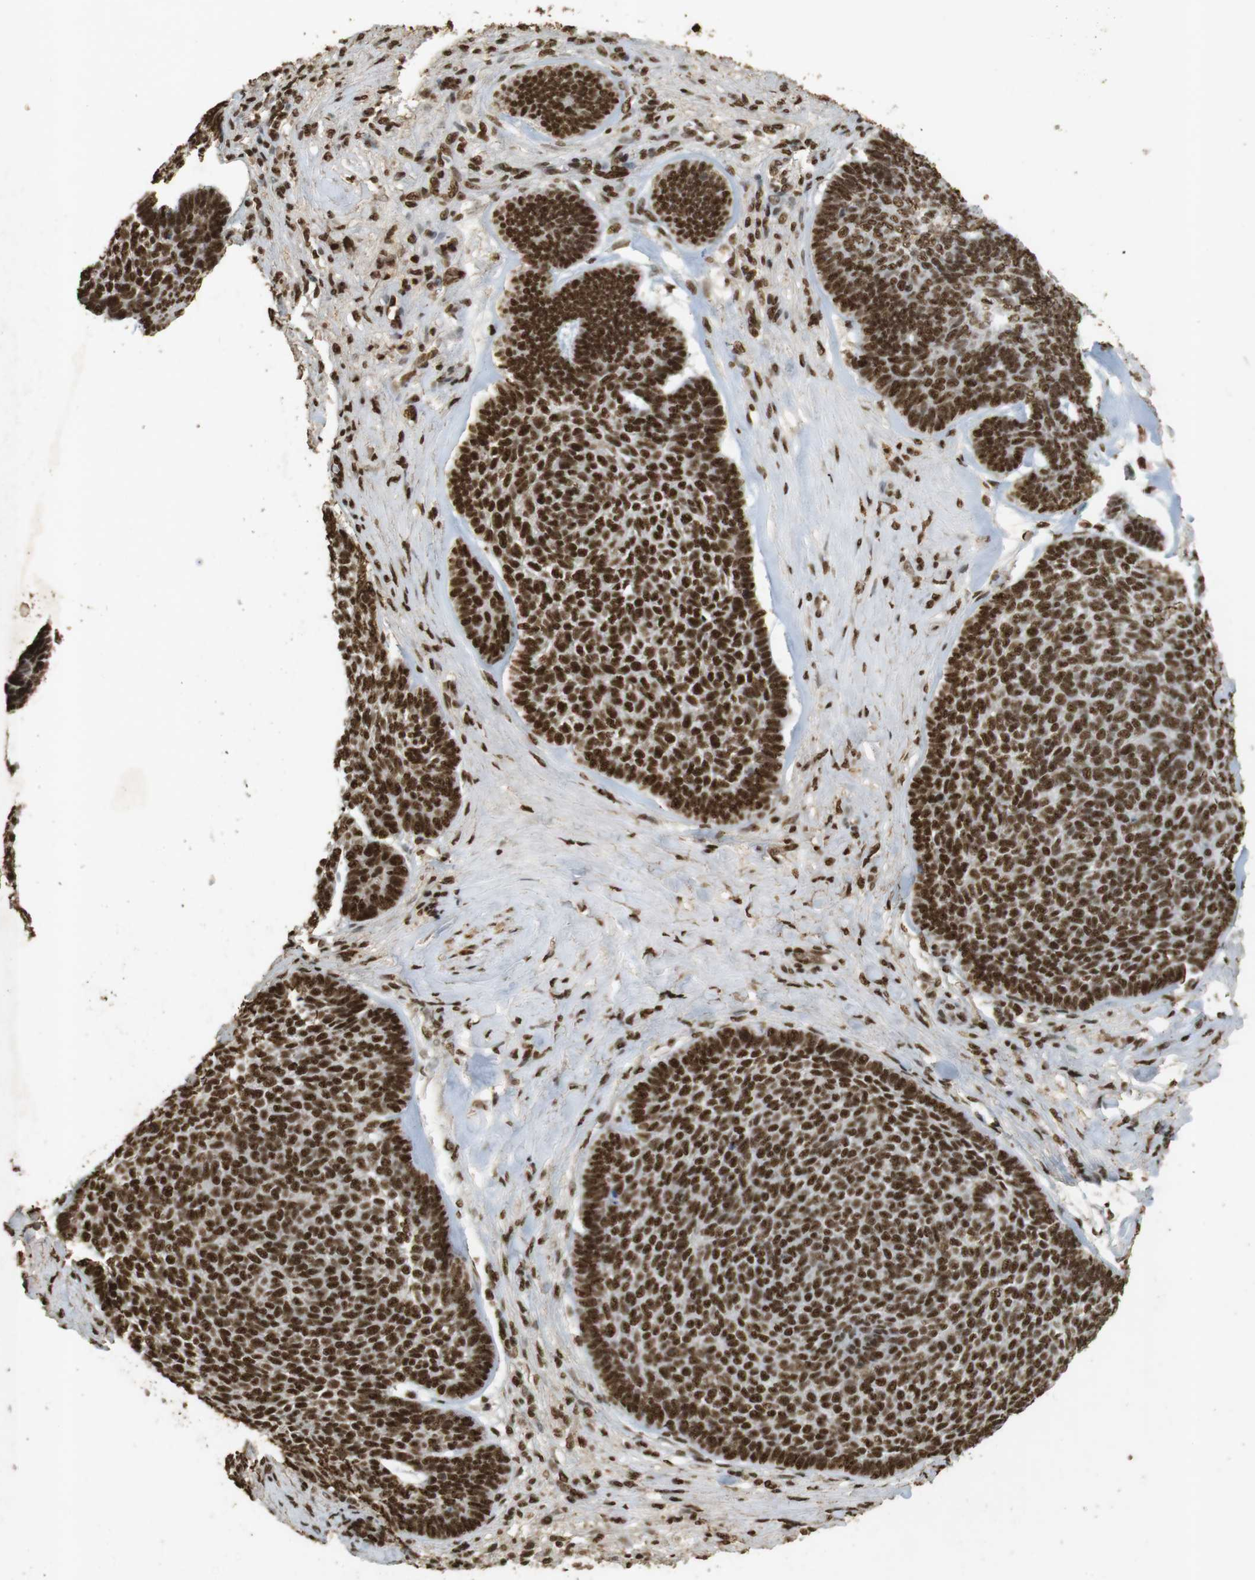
{"staining": {"intensity": "strong", "quantity": ">75%", "location": "nuclear"}, "tissue": "skin cancer", "cell_type": "Tumor cells", "image_type": "cancer", "snomed": [{"axis": "morphology", "description": "Basal cell carcinoma"}, {"axis": "topography", "description": "Skin"}], "caption": "A brown stain highlights strong nuclear expression of a protein in human skin cancer tumor cells. Nuclei are stained in blue.", "gene": "GATA4", "patient": {"sex": "male", "age": 84}}